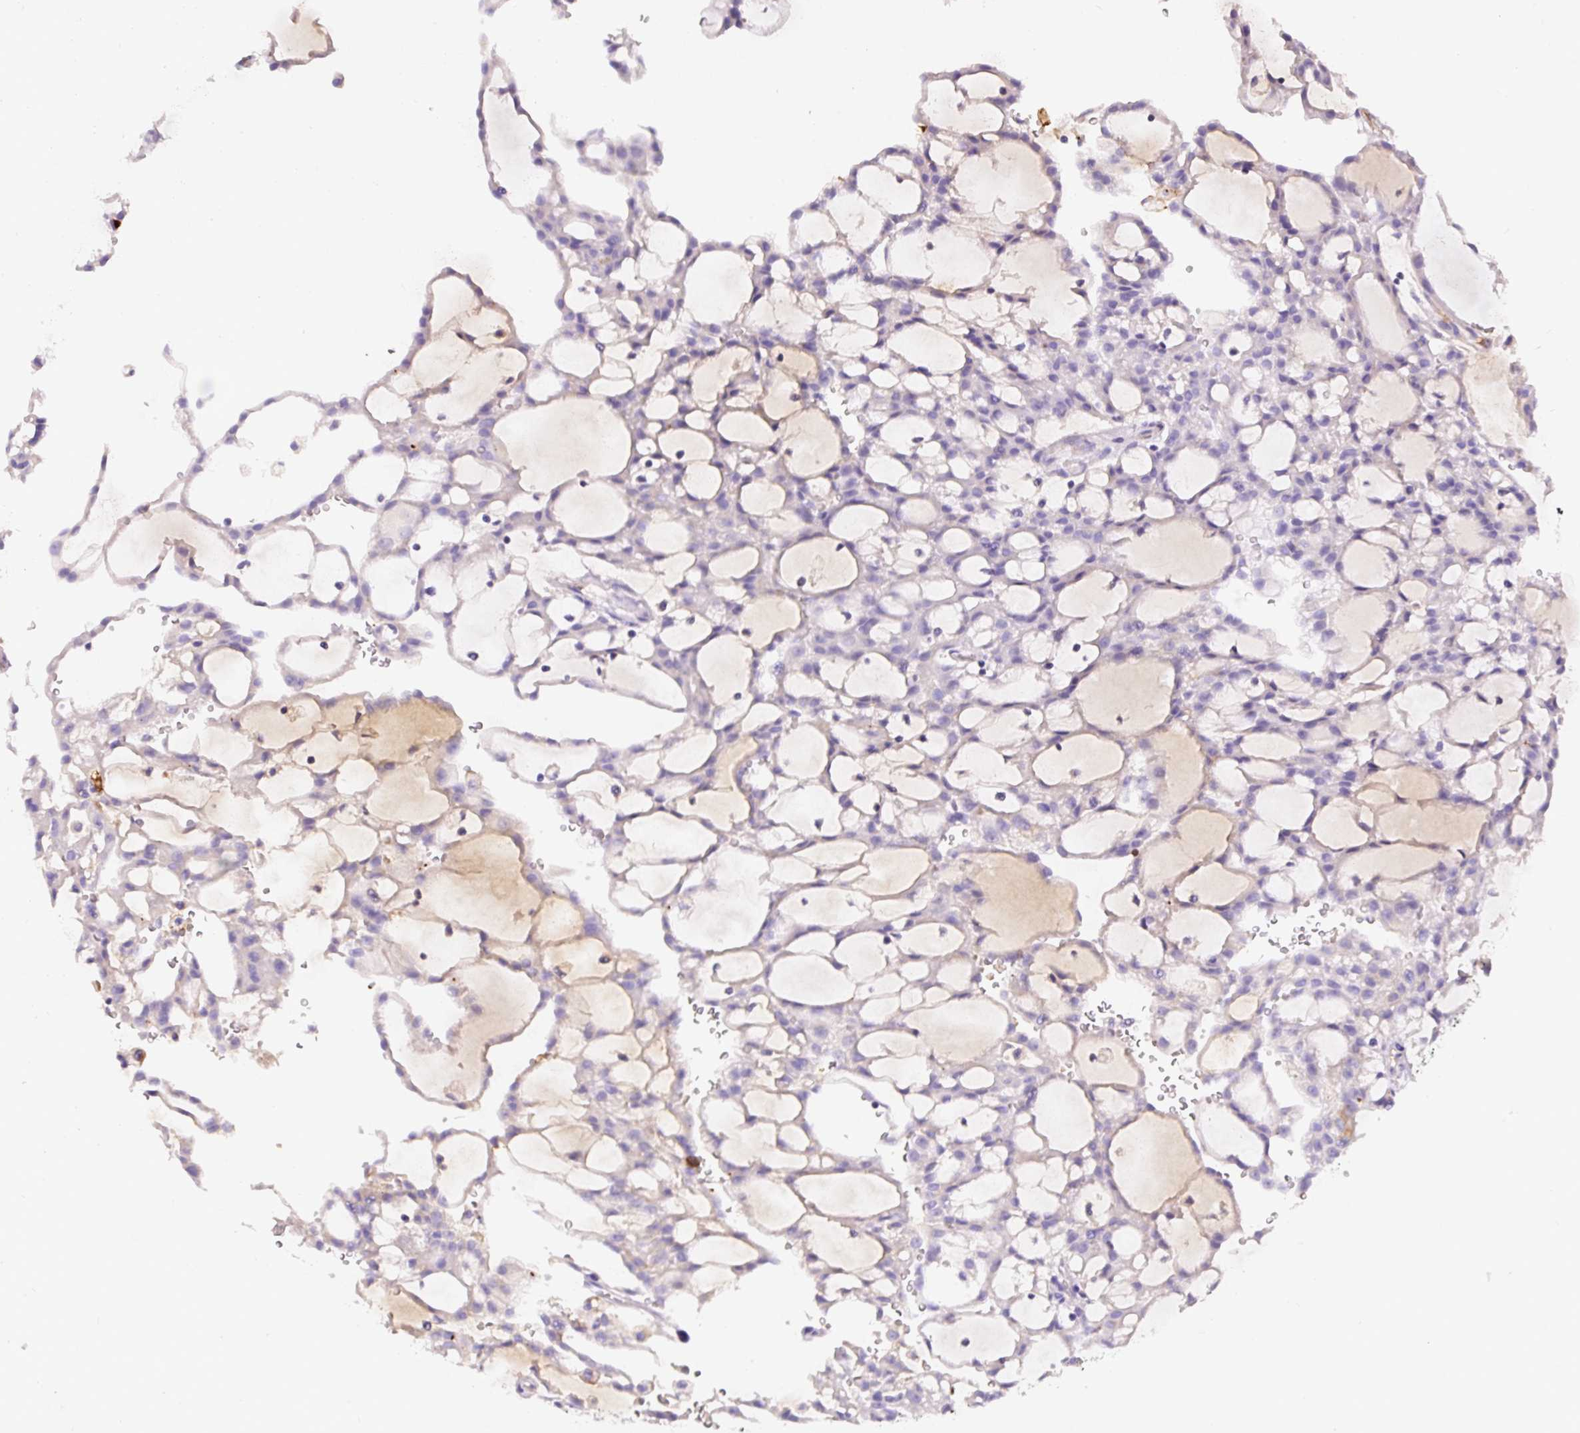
{"staining": {"intensity": "negative", "quantity": "none", "location": "none"}, "tissue": "renal cancer", "cell_type": "Tumor cells", "image_type": "cancer", "snomed": [{"axis": "morphology", "description": "Adenocarcinoma, NOS"}, {"axis": "topography", "description": "Kidney"}], "caption": "Immunohistochemical staining of renal cancer demonstrates no significant positivity in tumor cells.", "gene": "APCS", "patient": {"sex": "male", "age": 63}}